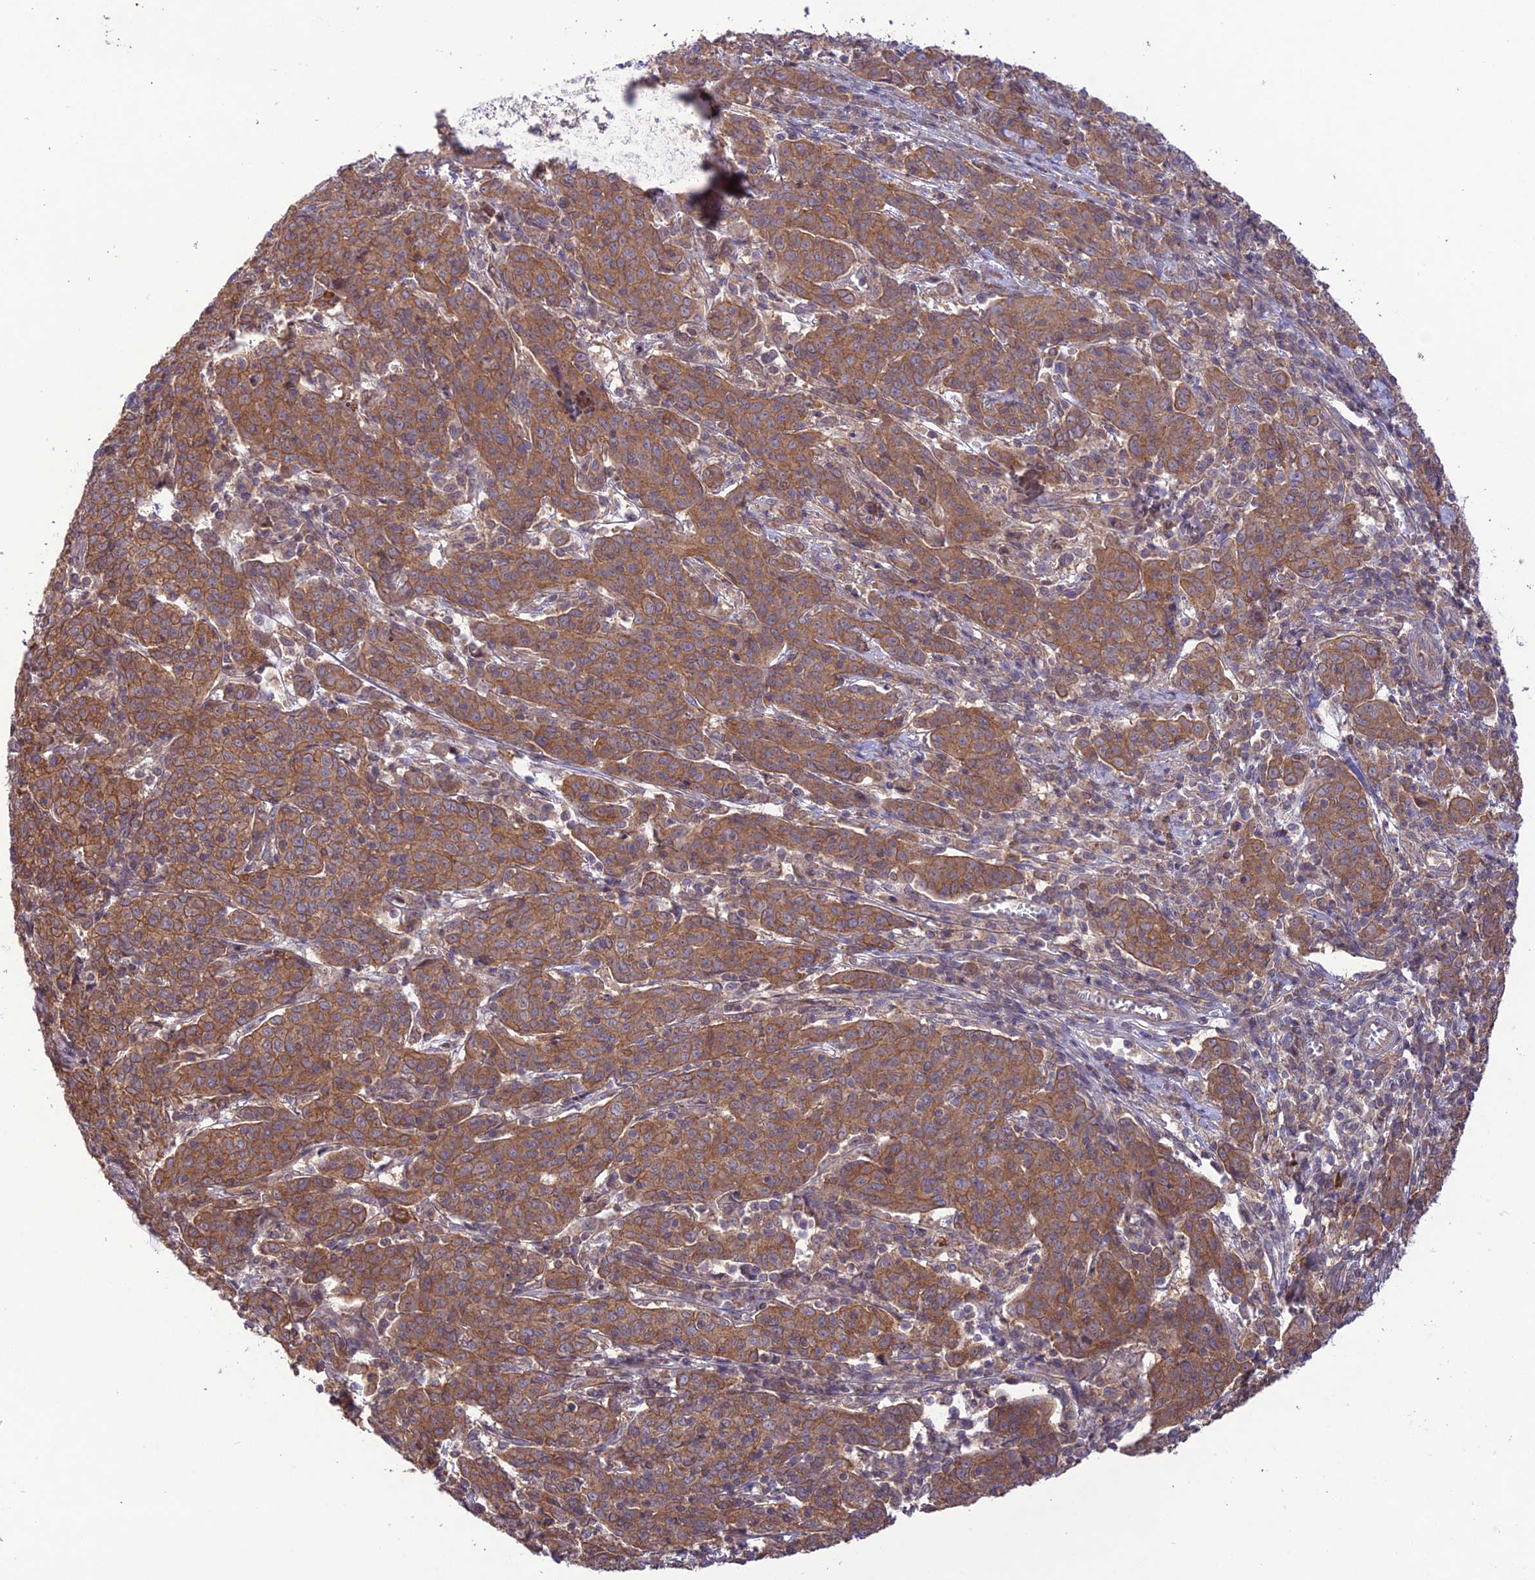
{"staining": {"intensity": "moderate", "quantity": ">75%", "location": "cytoplasmic/membranous"}, "tissue": "cervical cancer", "cell_type": "Tumor cells", "image_type": "cancer", "snomed": [{"axis": "morphology", "description": "Squamous cell carcinoma, NOS"}, {"axis": "topography", "description": "Cervix"}], "caption": "The image displays staining of cervical squamous cell carcinoma, revealing moderate cytoplasmic/membranous protein positivity (brown color) within tumor cells. (Stains: DAB (3,3'-diaminobenzidine) in brown, nuclei in blue, Microscopy: brightfield microscopy at high magnification).", "gene": "FCHSD1", "patient": {"sex": "female", "age": 67}}